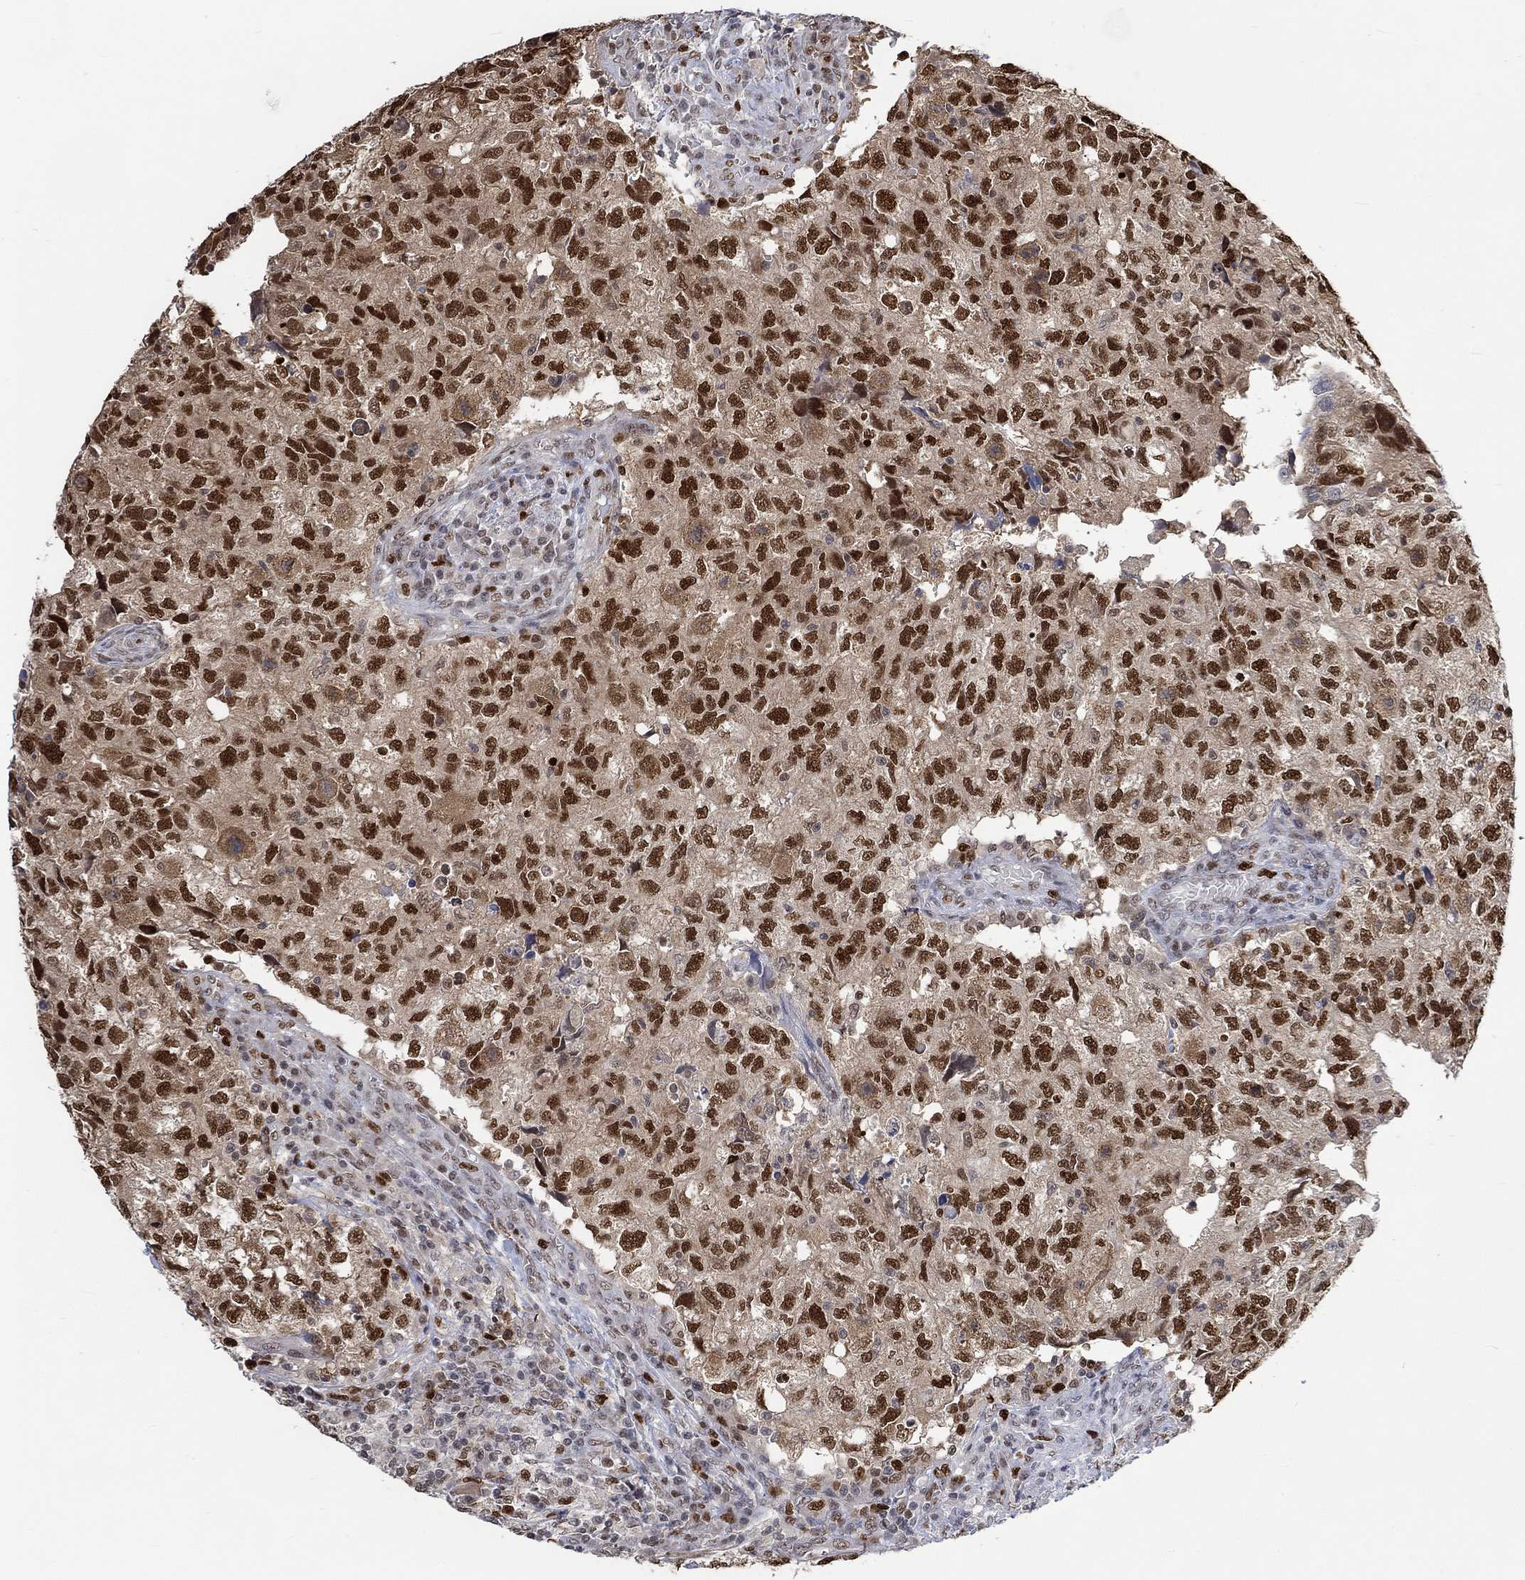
{"staining": {"intensity": "strong", "quantity": ">75%", "location": "nuclear"}, "tissue": "breast cancer", "cell_type": "Tumor cells", "image_type": "cancer", "snomed": [{"axis": "morphology", "description": "Duct carcinoma"}, {"axis": "topography", "description": "Breast"}], "caption": "Strong nuclear positivity is present in approximately >75% of tumor cells in breast cancer (infiltrating ductal carcinoma).", "gene": "RAD54L2", "patient": {"sex": "female", "age": 30}}